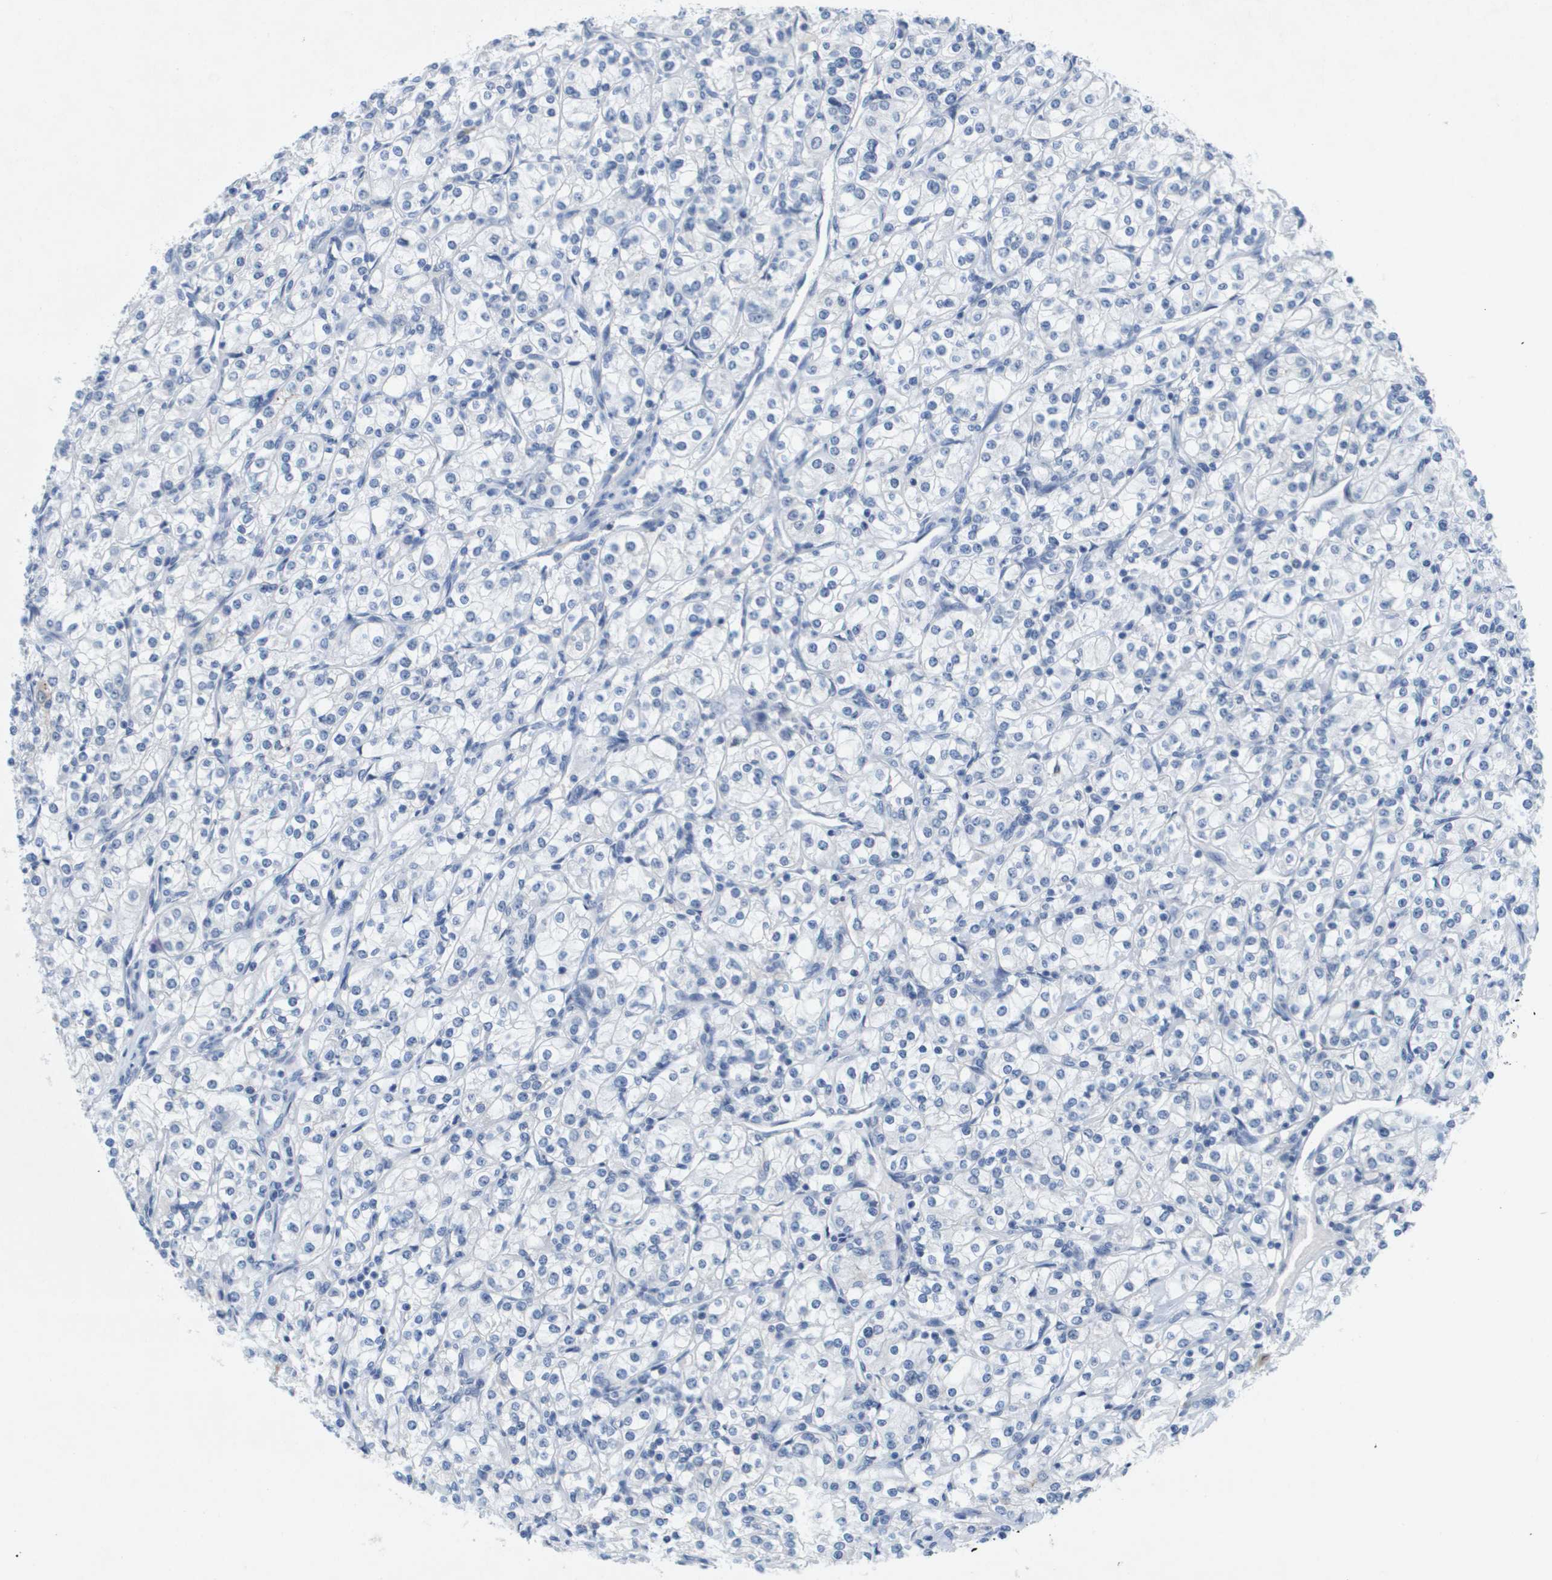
{"staining": {"intensity": "negative", "quantity": "none", "location": "none"}, "tissue": "renal cancer", "cell_type": "Tumor cells", "image_type": "cancer", "snomed": [{"axis": "morphology", "description": "Adenocarcinoma, NOS"}, {"axis": "topography", "description": "Kidney"}], "caption": "DAB immunohistochemical staining of renal adenocarcinoma reveals no significant staining in tumor cells.", "gene": "TP53RK", "patient": {"sex": "male", "age": 77}}